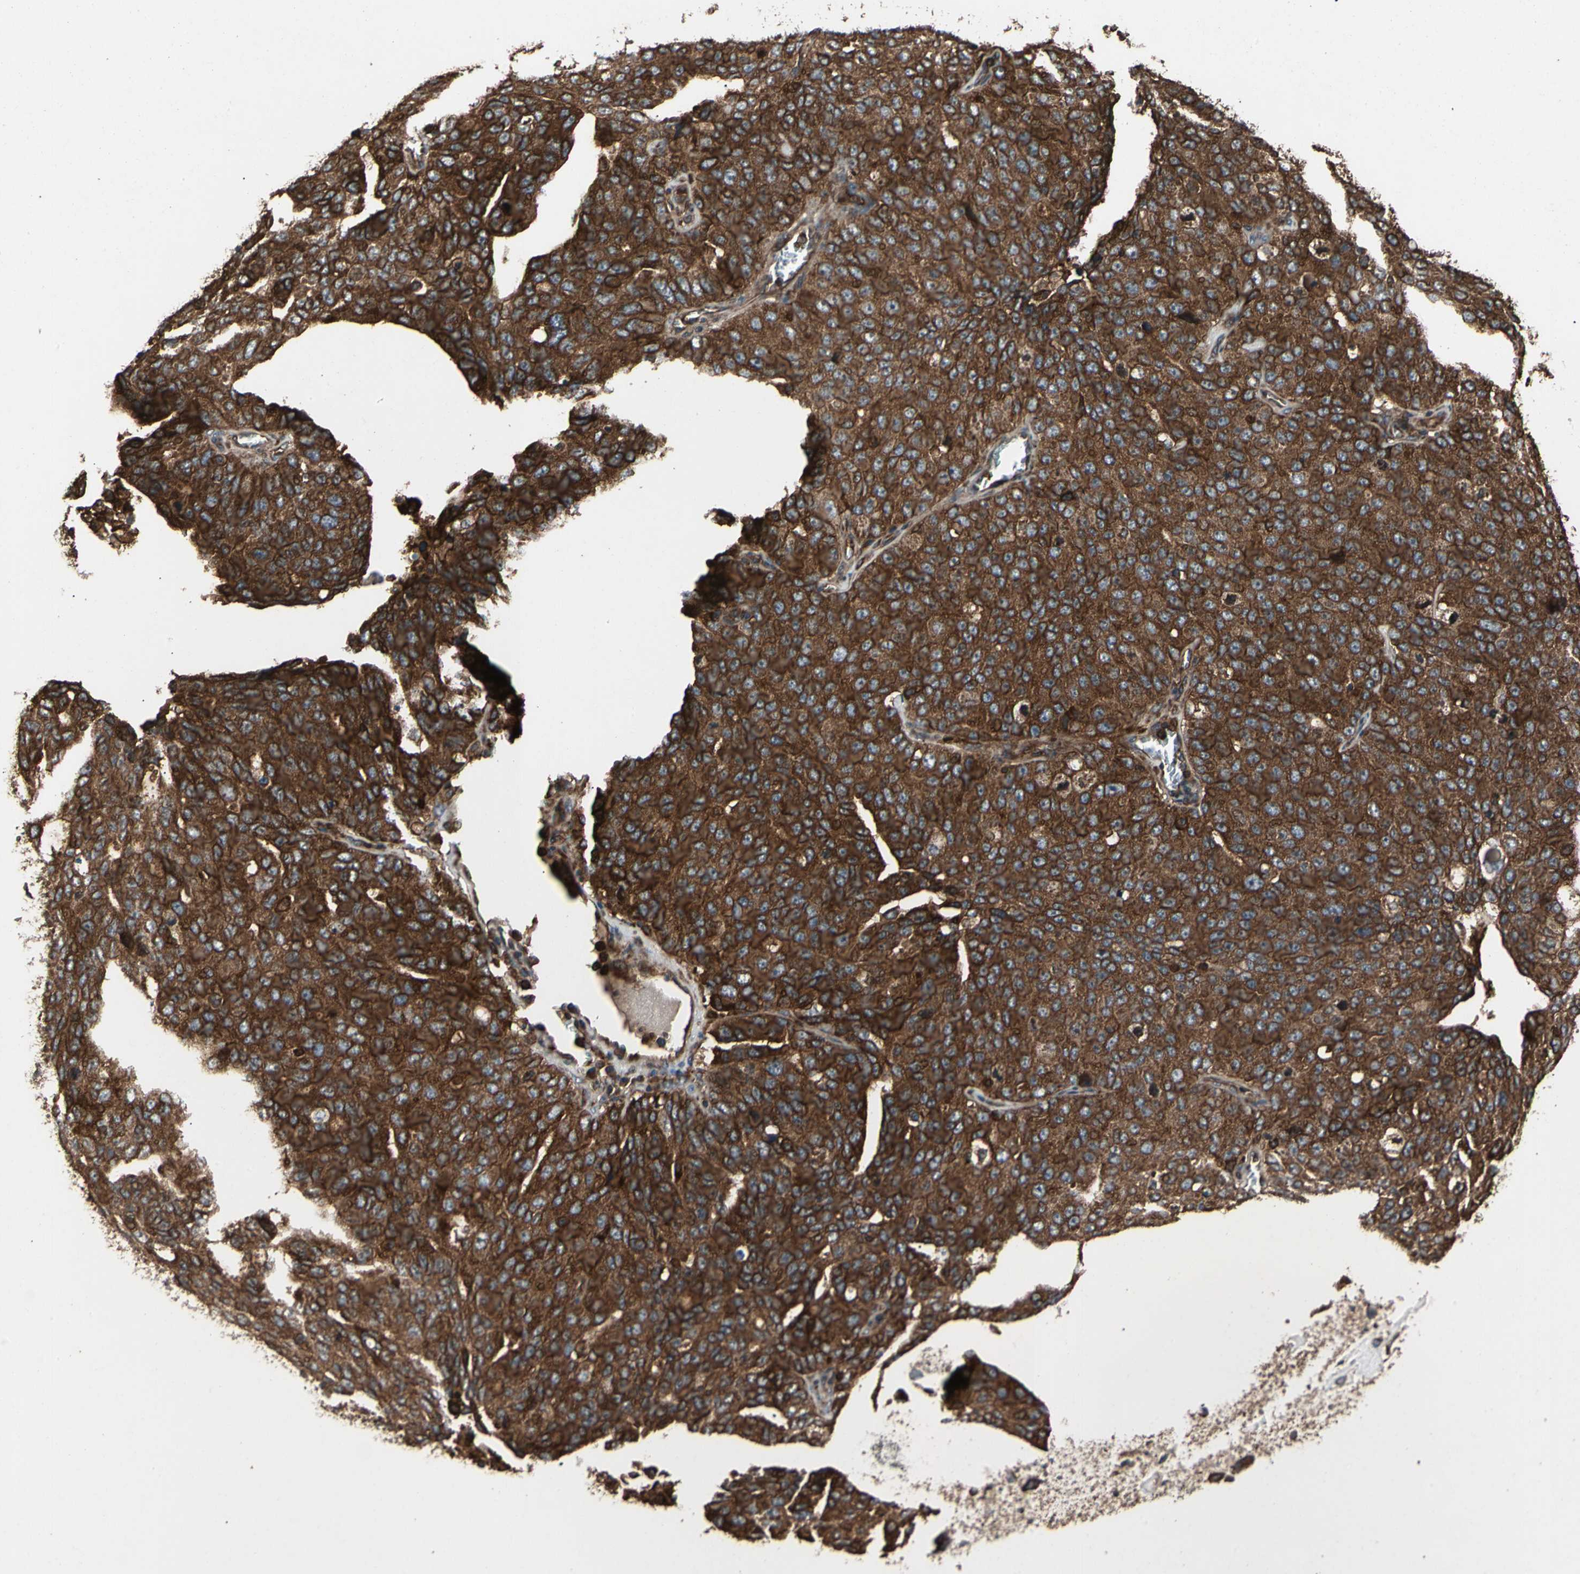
{"staining": {"intensity": "strong", "quantity": ">75%", "location": "cytoplasmic/membranous"}, "tissue": "ovarian cancer", "cell_type": "Tumor cells", "image_type": "cancer", "snomed": [{"axis": "morphology", "description": "Carcinoma, endometroid"}, {"axis": "topography", "description": "Ovary"}], "caption": "Immunohistochemistry (IHC) (DAB (3,3'-diaminobenzidine)) staining of ovarian cancer (endometroid carcinoma) demonstrates strong cytoplasmic/membranous protein positivity in about >75% of tumor cells. The staining was performed using DAB to visualize the protein expression in brown, while the nuclei were stained in blue with hematoxylin (Magnification: 20x).", "gene": "AGBL2", "patient": {"sex": "female", "age": 62}}